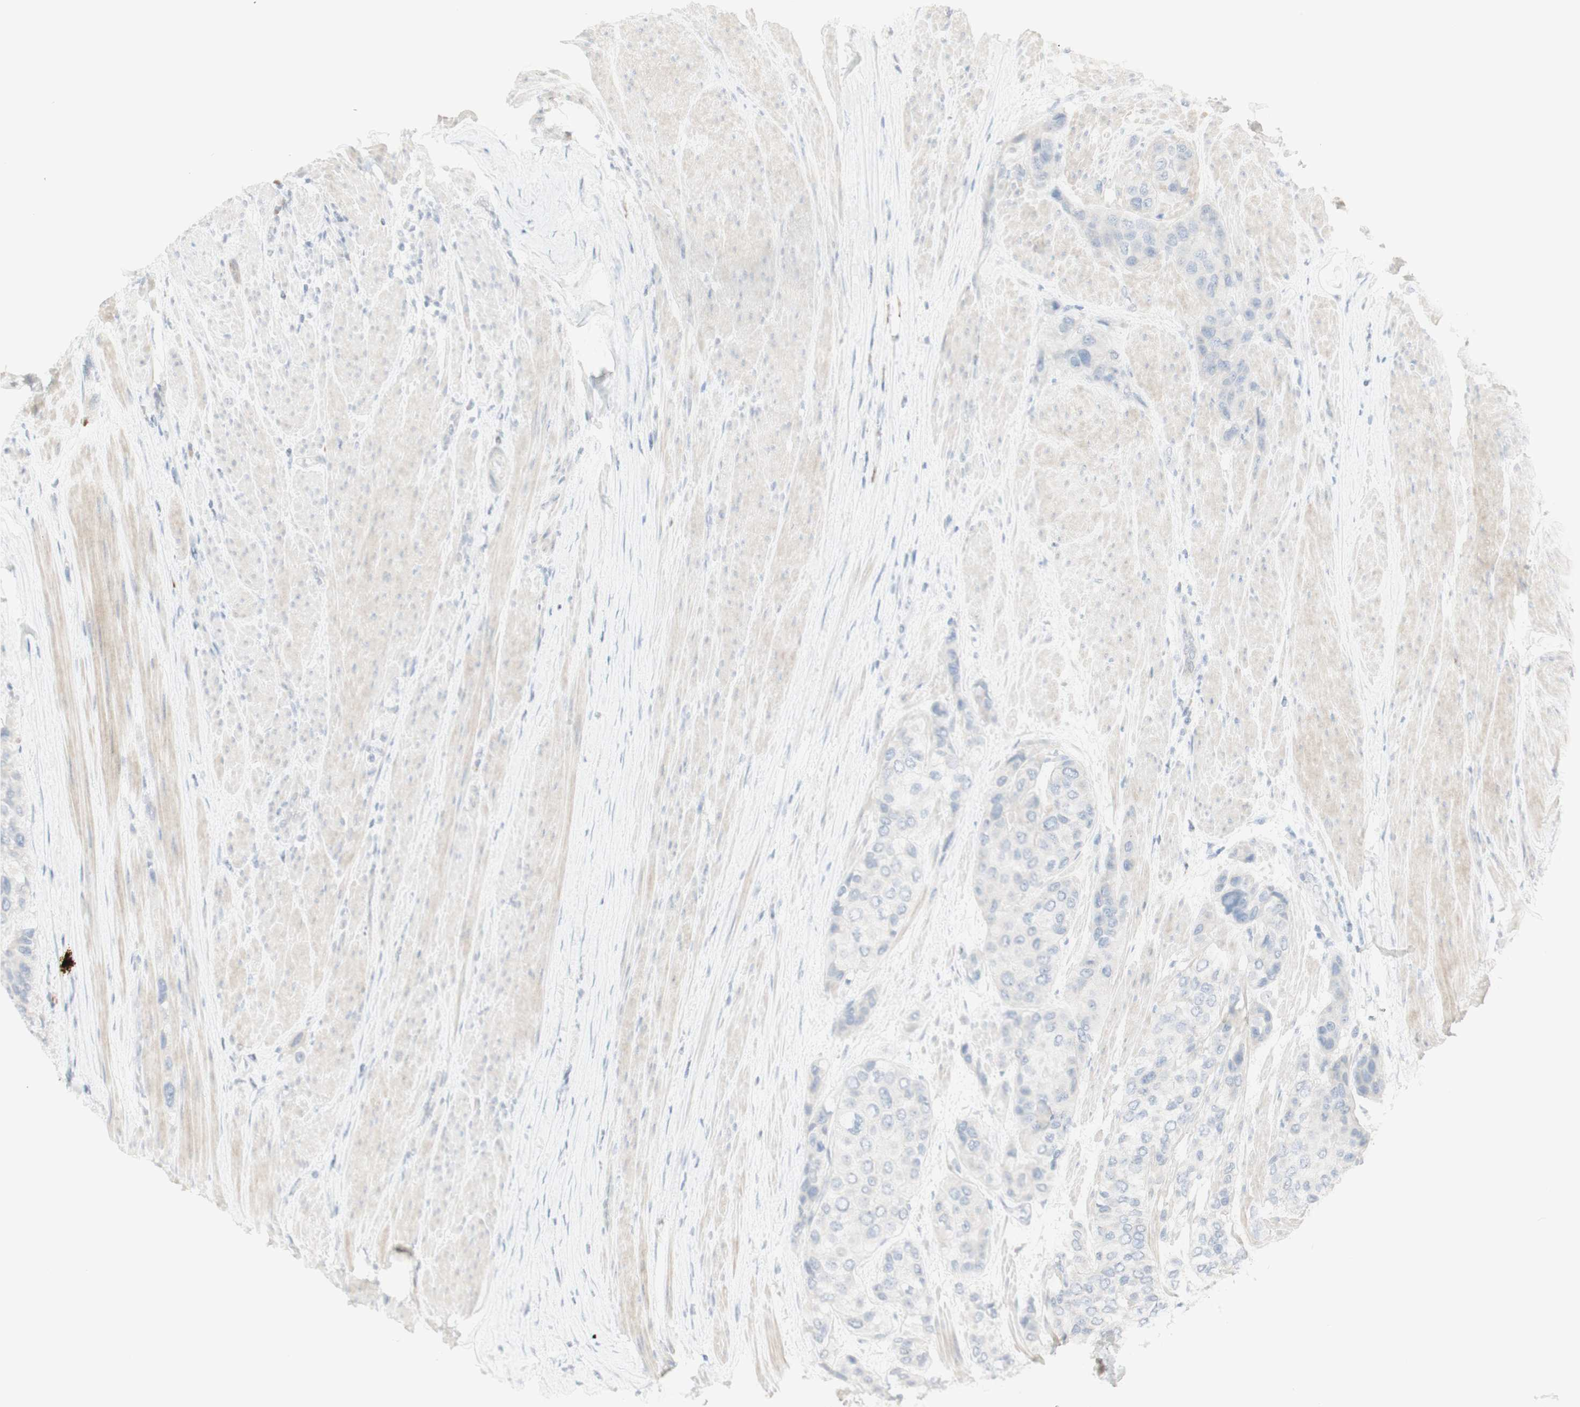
{"staining": {"intensity": "negative", "quantity": "none", "location": "none"}, "tissue": "urothelial cancer", "cell_type": "Tumor cells", "image_type": "cancer", "snomed": [{"axis": "morphology", "description": "Urothelial carcinoma, High grade"}, {"axis": "topography", "description": "Urinary bladder"}], "caption": "Human urothelial cancer stained for a protein using immunohistochemistry (IHC) shows no expression in tumor cells.", "gene": "NDST4", "patient": {"sex": "female", "age": 56}}